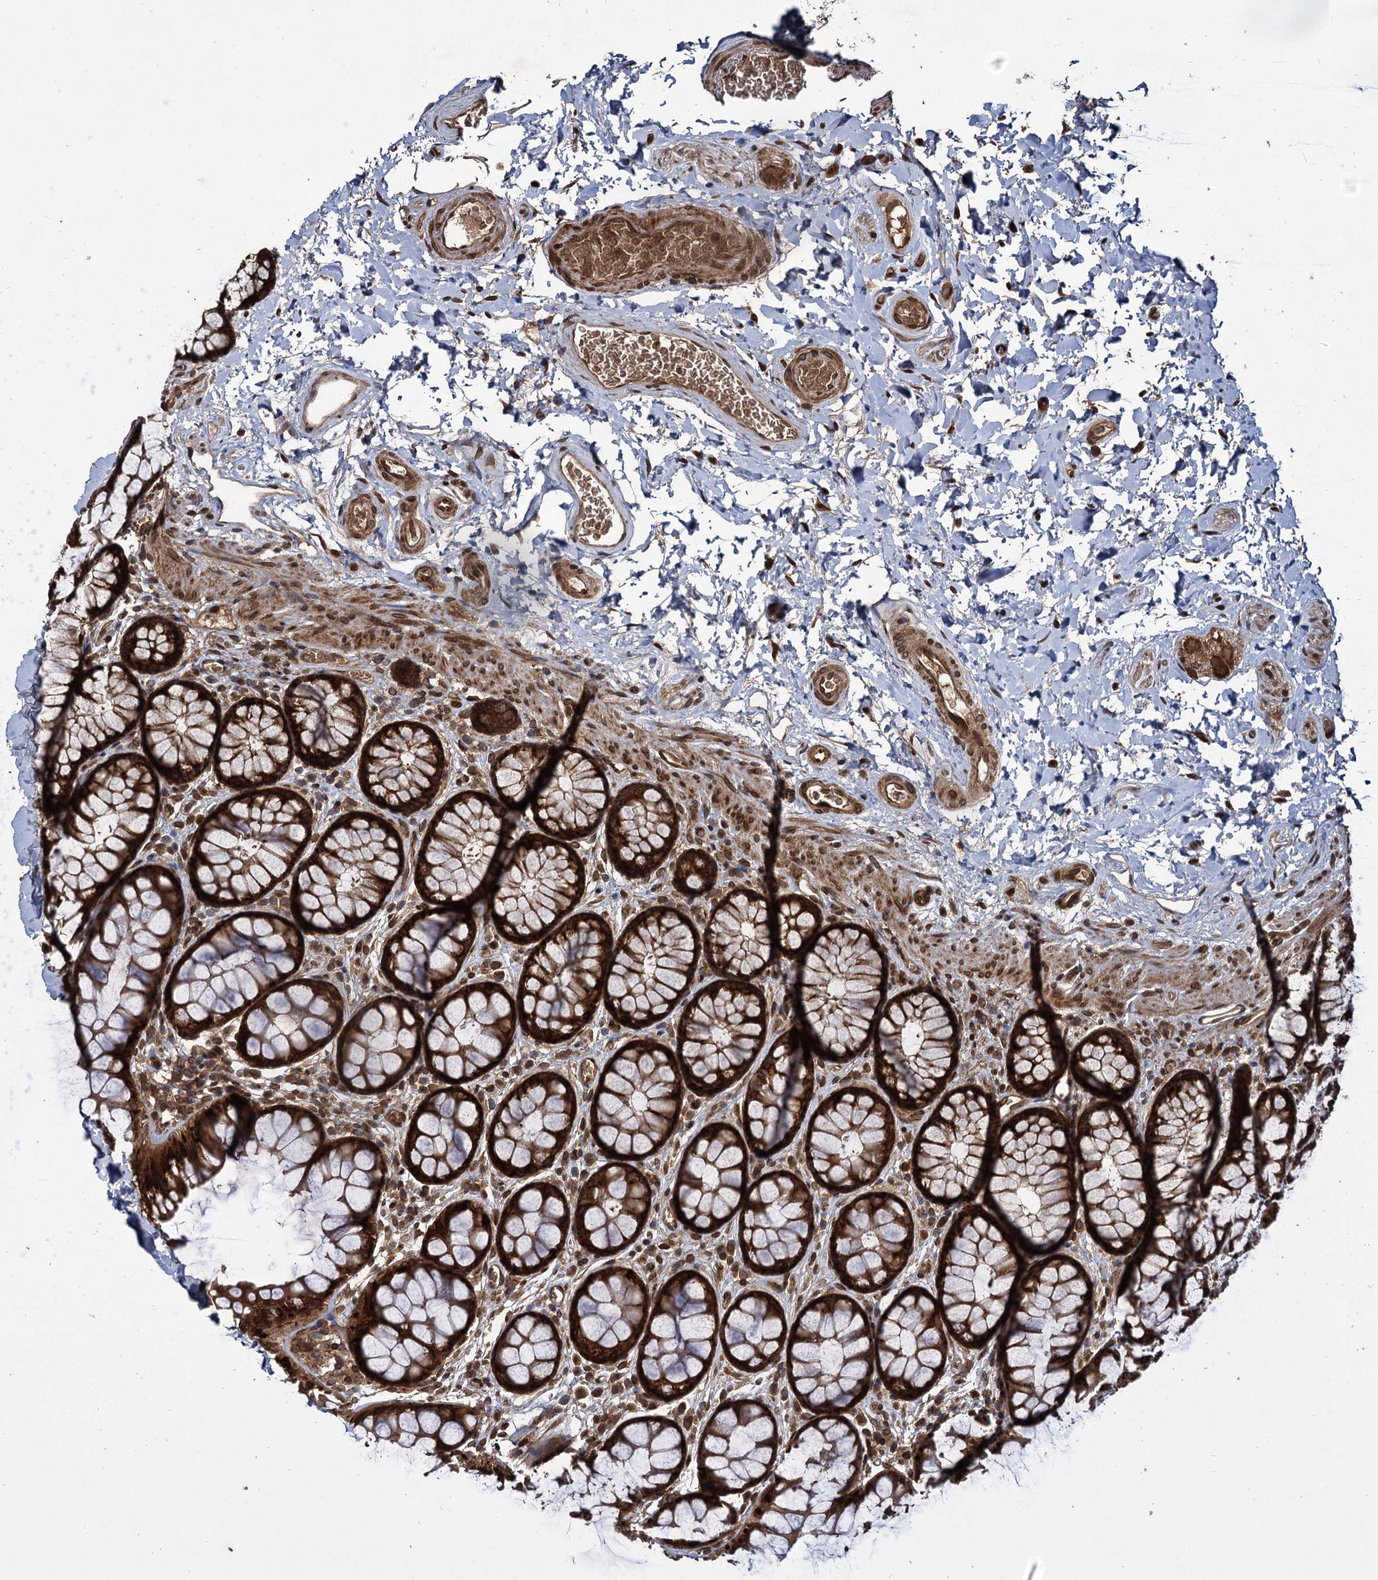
{"staining": {"intensity": "strong", "quantity": ">75%", "location": "cytoplasmic/membranous"}, "tissue": "colon", "cell_type": "Endothelial cells", "image_type": "normal", "snomed": [{"axis": "morphology", "description": "Normal tissue, NOS"}, {"axis": "topography", "description": "Colon"}], "caption": "Immunohistochemical staining of benign human colon reveals >75% levels of strong cytoplasmic/membranous protein expression in approximately >75% of endothelial cells.", "gene": "DCP1B", "patient": {"sex": "female", "age": 82}}